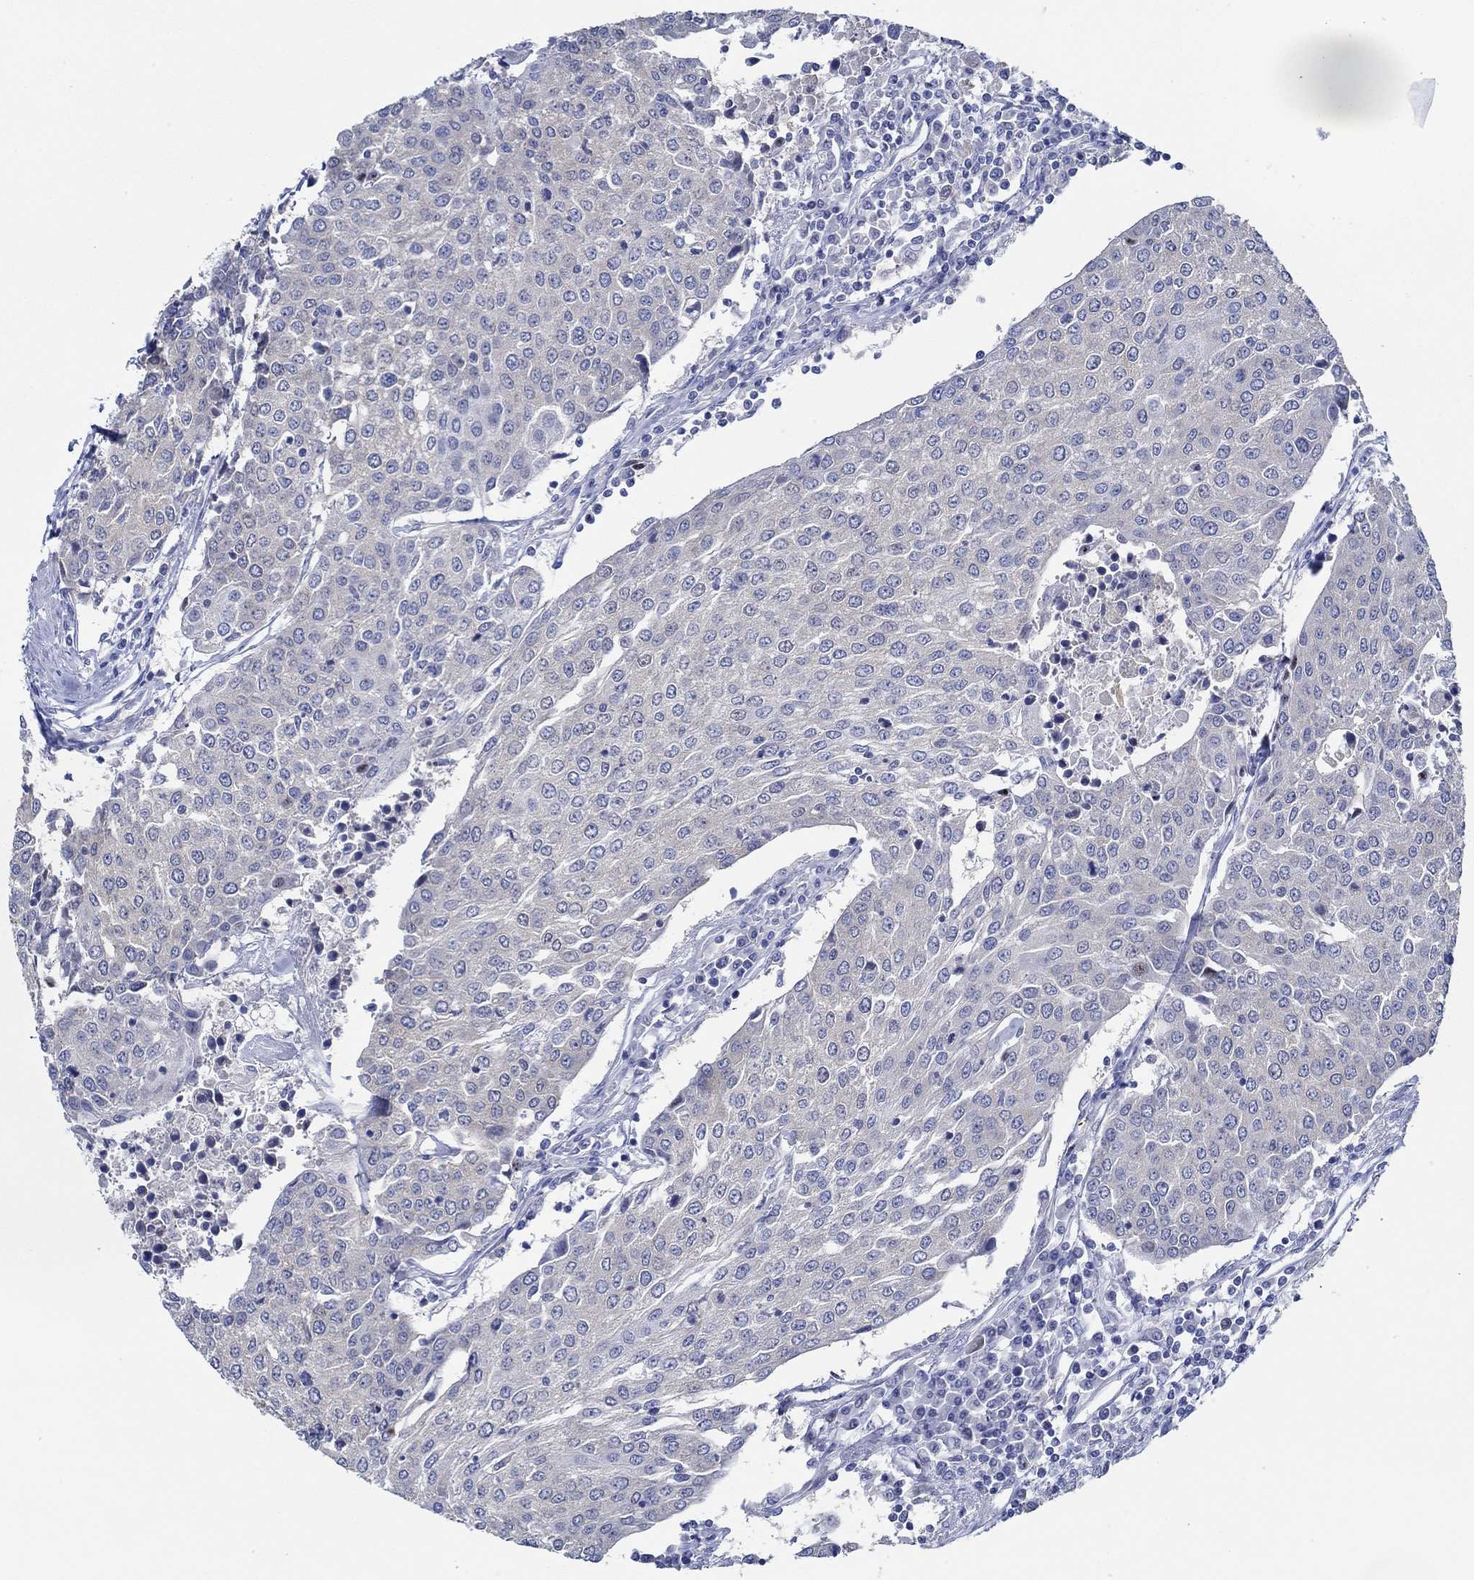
{"staining": {"intensity": "negative", "quantity": "none", "location": "none"}, "tissue": "urothelial cancer", "cell_type": "Tumor cells", "image_type": "cancer", "snomed": [{"axis": "morphology", "description": "Urothelial carcinoma, High grade"}, {"axis": "topography", "description": "Urinary bladder"}], "caption": "The photomicrograph demonstrates no significant staining in tumor cells of urothelial cancer.", "gene": "SLC27A3", "patient": {"sex": "female", "age": 85}}